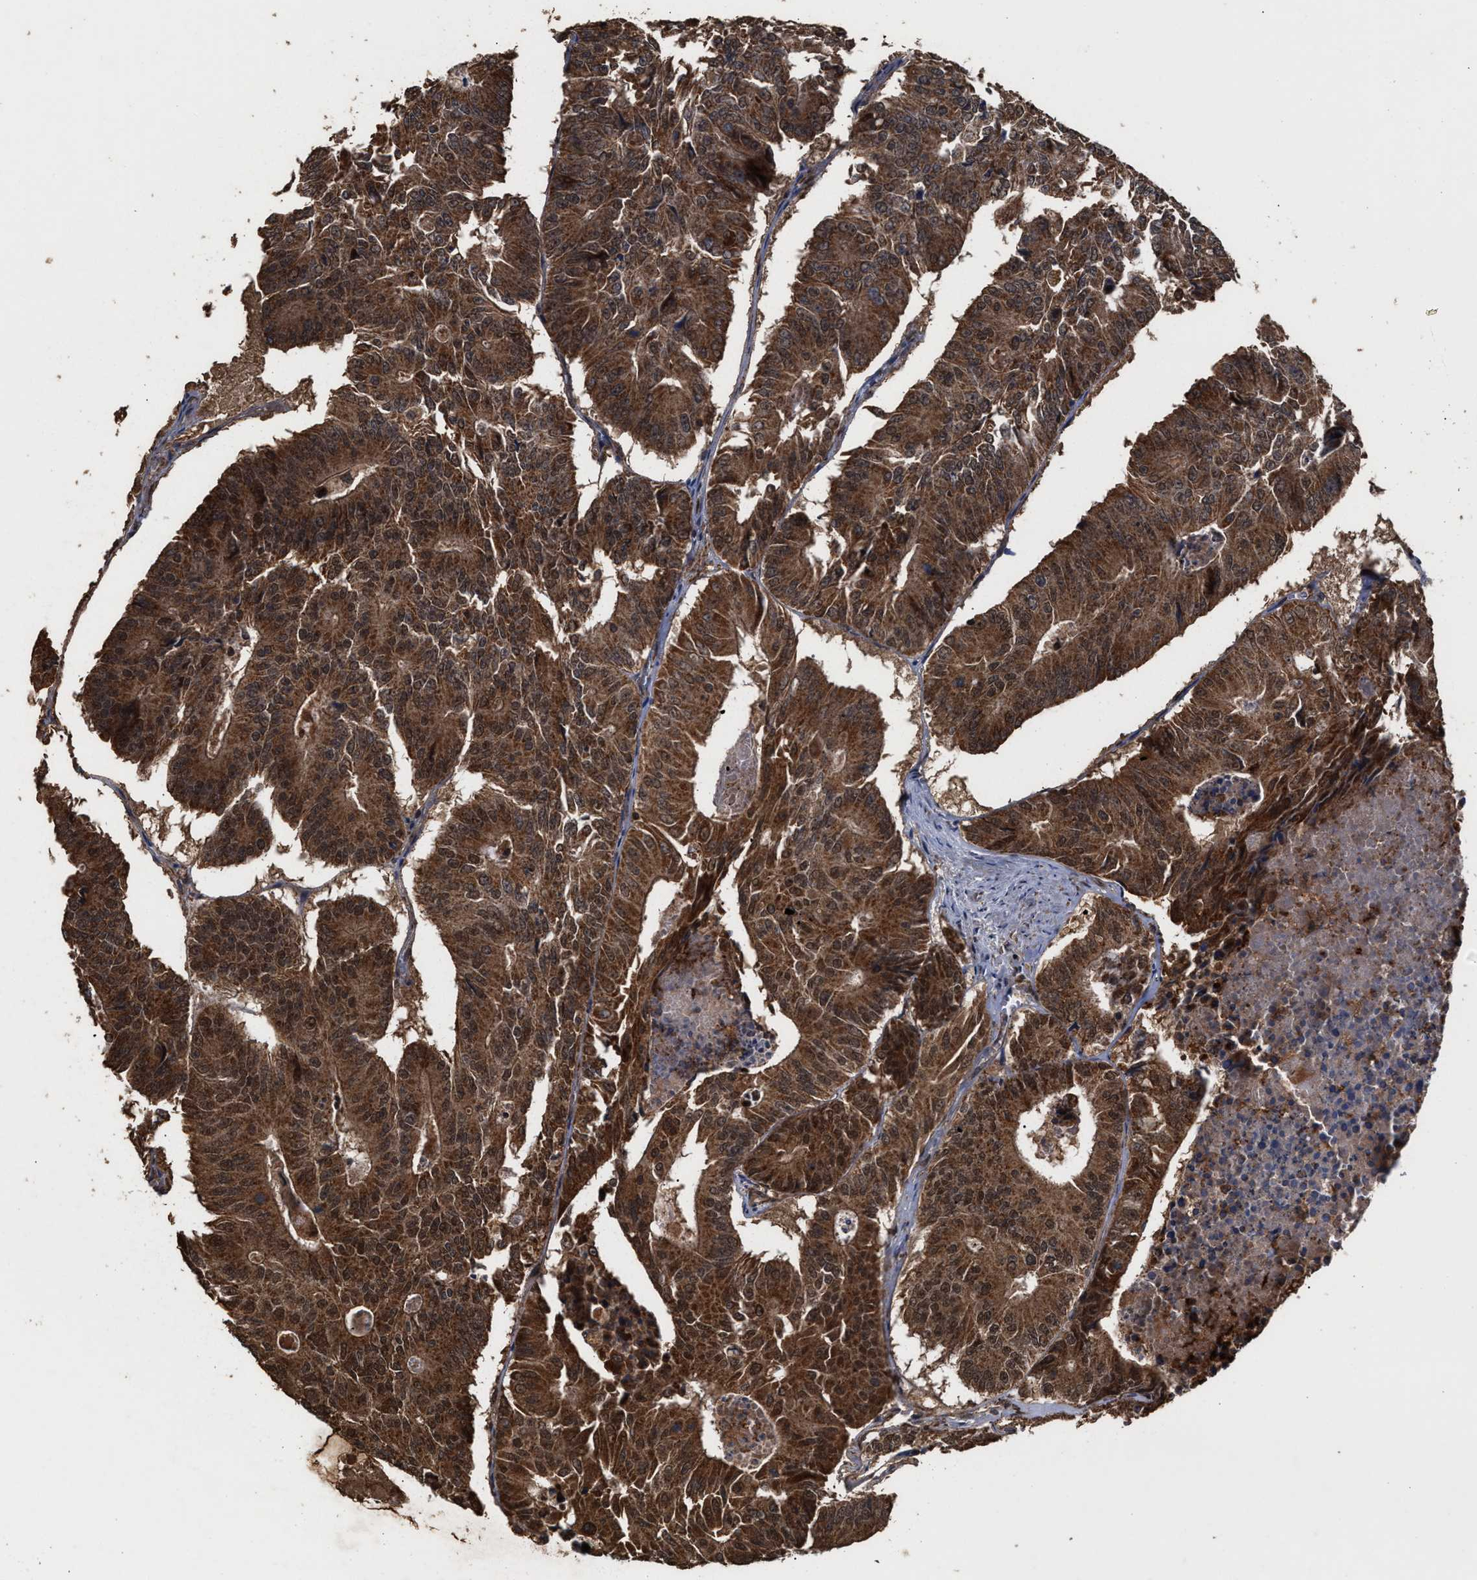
{"staining": {"intensity": "strong", "quantity": ">75%", "location": "cytoplasmic/membranous"}, "tissue": "colorectal cancer", "cell_type": "Tumor cells", "image_type": "cancer", "snomed": [{"axis": "morphology", "description": "Adenocarcinoma, NOS"}, {"axis": "topography", "description": "Colon"}], "caption": "Colorectal cancer was stained to show a protein in brown. There is high levels of strong cytoplasmic/membranous positivity in approximately >75% of tumor cells.", "gene": "ZNHIT6", "patient": {"sex": "male", "age": 87}}